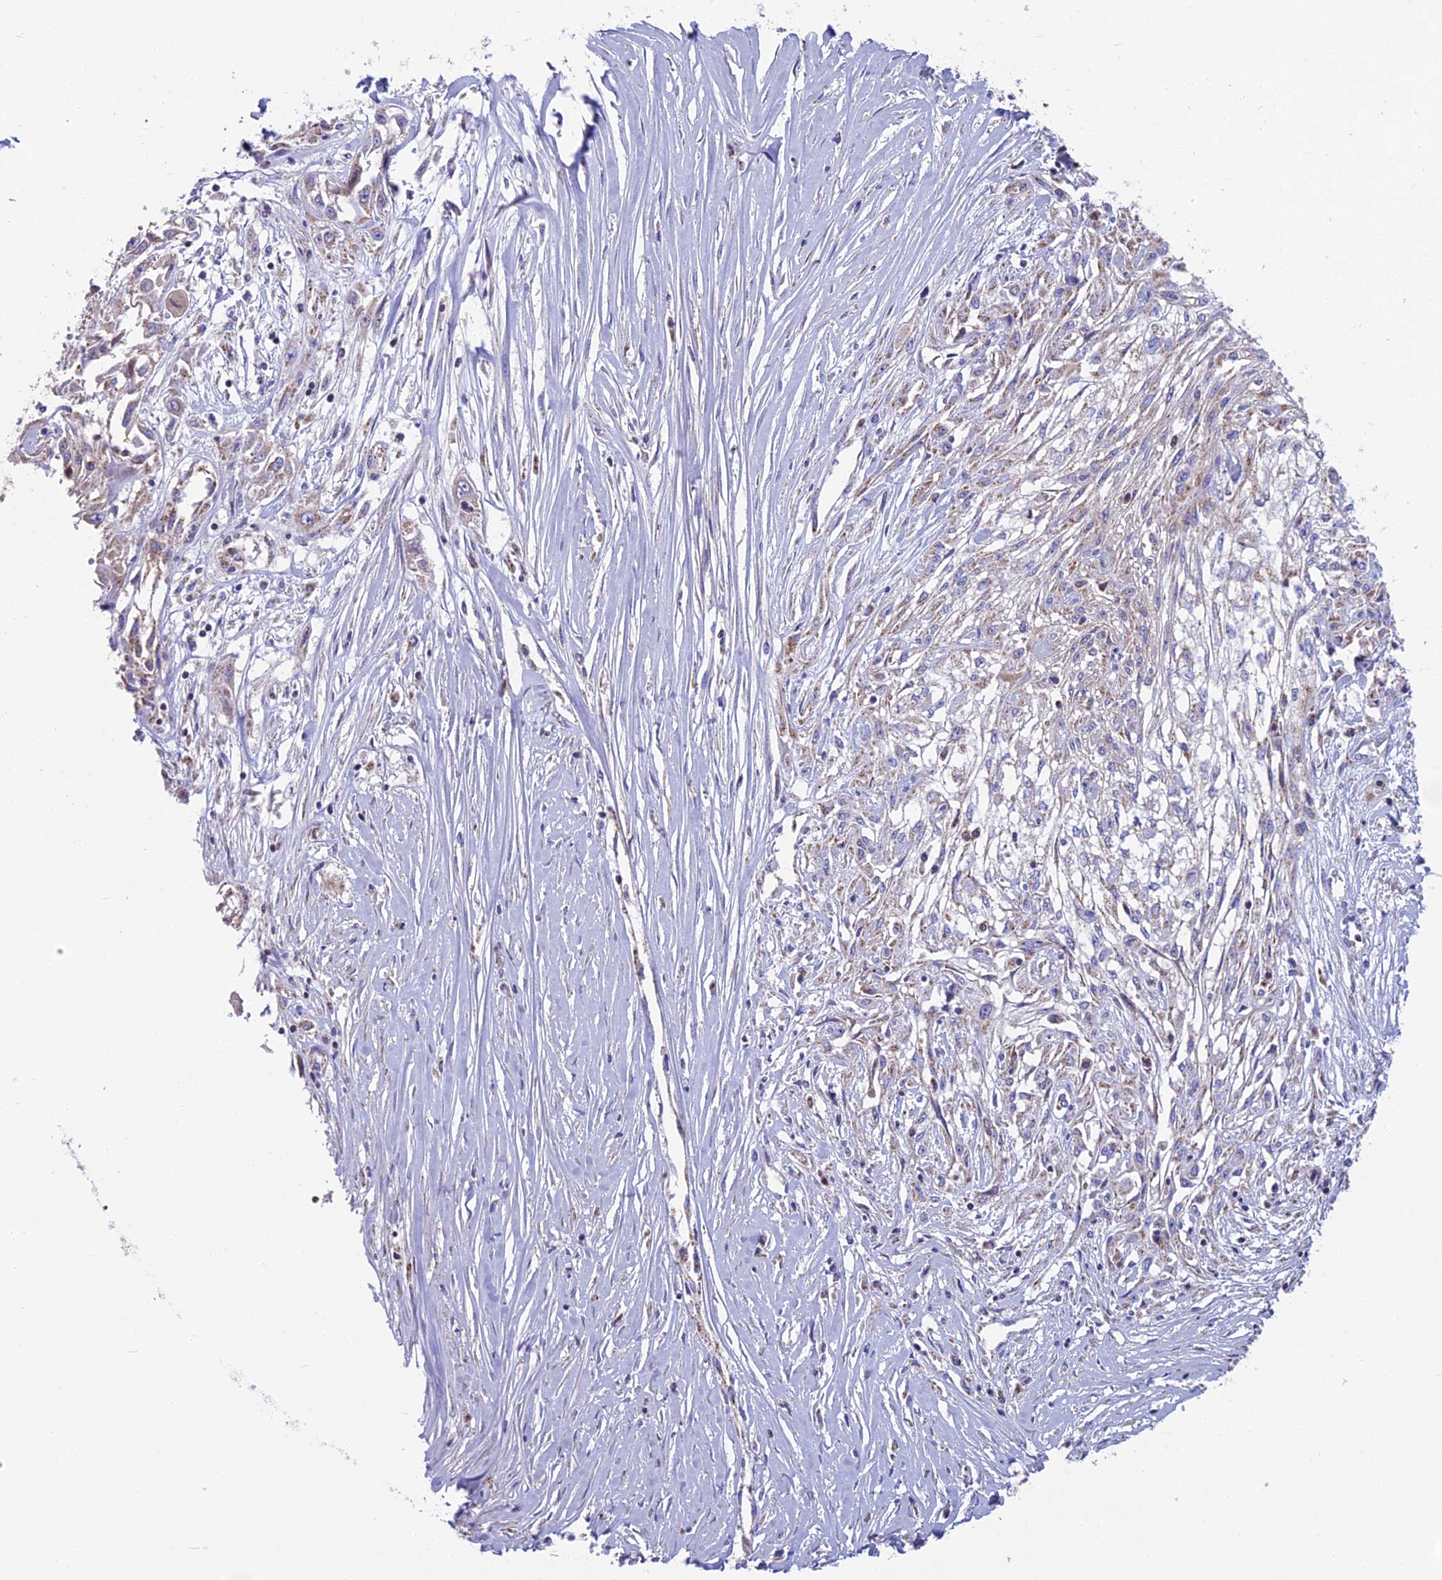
{"staining": {"intensity": "negative", "quantity": "none", "location": "none"}, "tissue": "skin cancer", "cell_type": "Tumor cells", "image_type": "cancer", "snomed": [{"axis": "morphology", "description": "Squamous cell carcinoma, NOS"}, {"axis": "morphology", "description": "Squamous cell carcinoma, metastatic, NOS"}, {"axis": "topography", "description": "Skin"}, {"axis": "topography", "description": "Lymph node"}], "caption": "This is an IHC micrograph of human metastatic squamous cell carcinoma (skin). There is no expression in tumor cells.", "gene": "CS", "patient": {"sex": "male", "age": 75}}